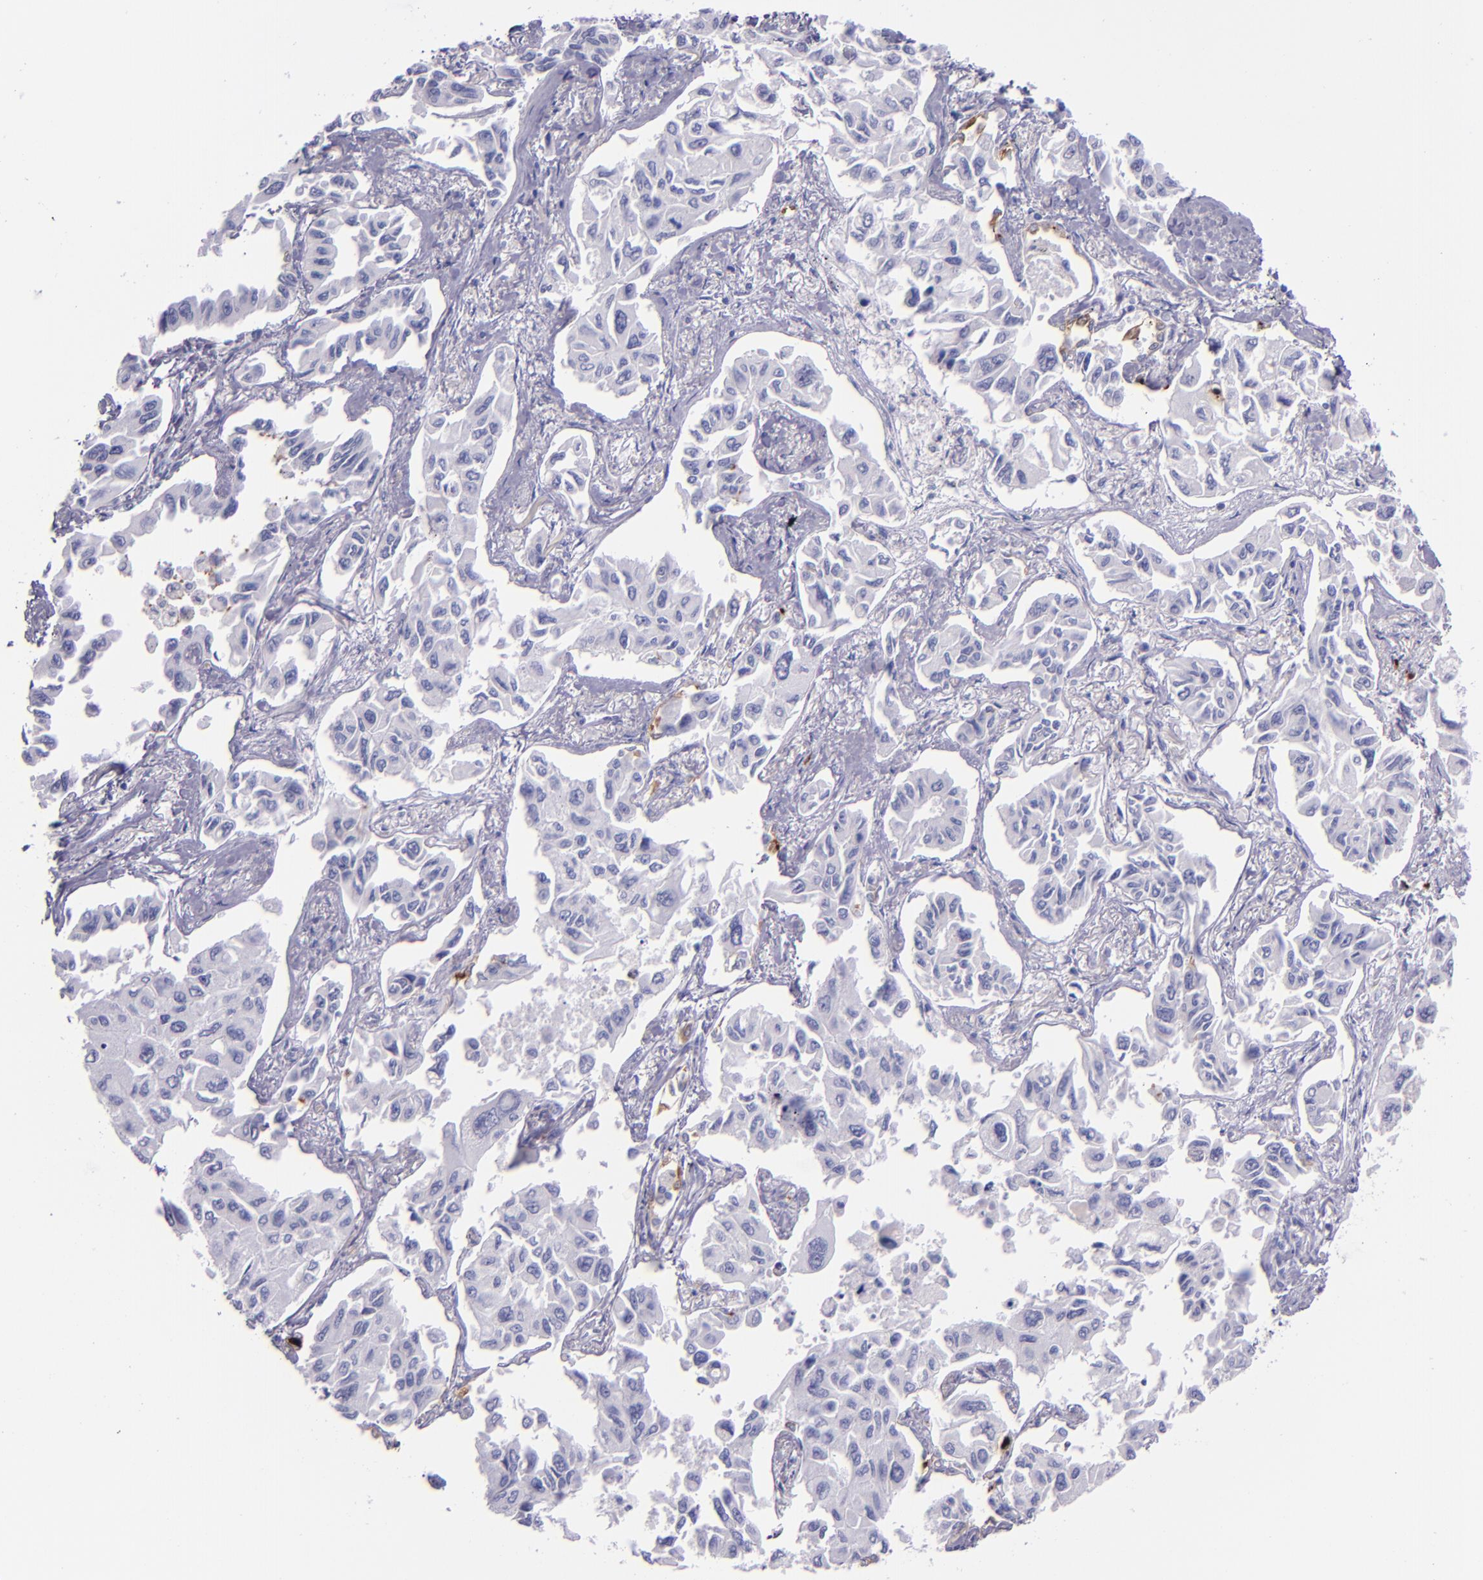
{"staining": {"intensity": "negative", "quantity": "none", "location": "none"}, "tissue": "lung cancer", "cell_type": "Tumor cells", "image_type": "cancer", "snomed": [{"axis": "morphology", "description": "Adenocarcinoma, NOS"}, {"axis": "topography", "description": "Lung"}], "caption": "Tumor cells show no significant positivity in lung adenocarcinoma.", "gene": "SFTPB", "patient": {"sex": "male", "age": 64}}